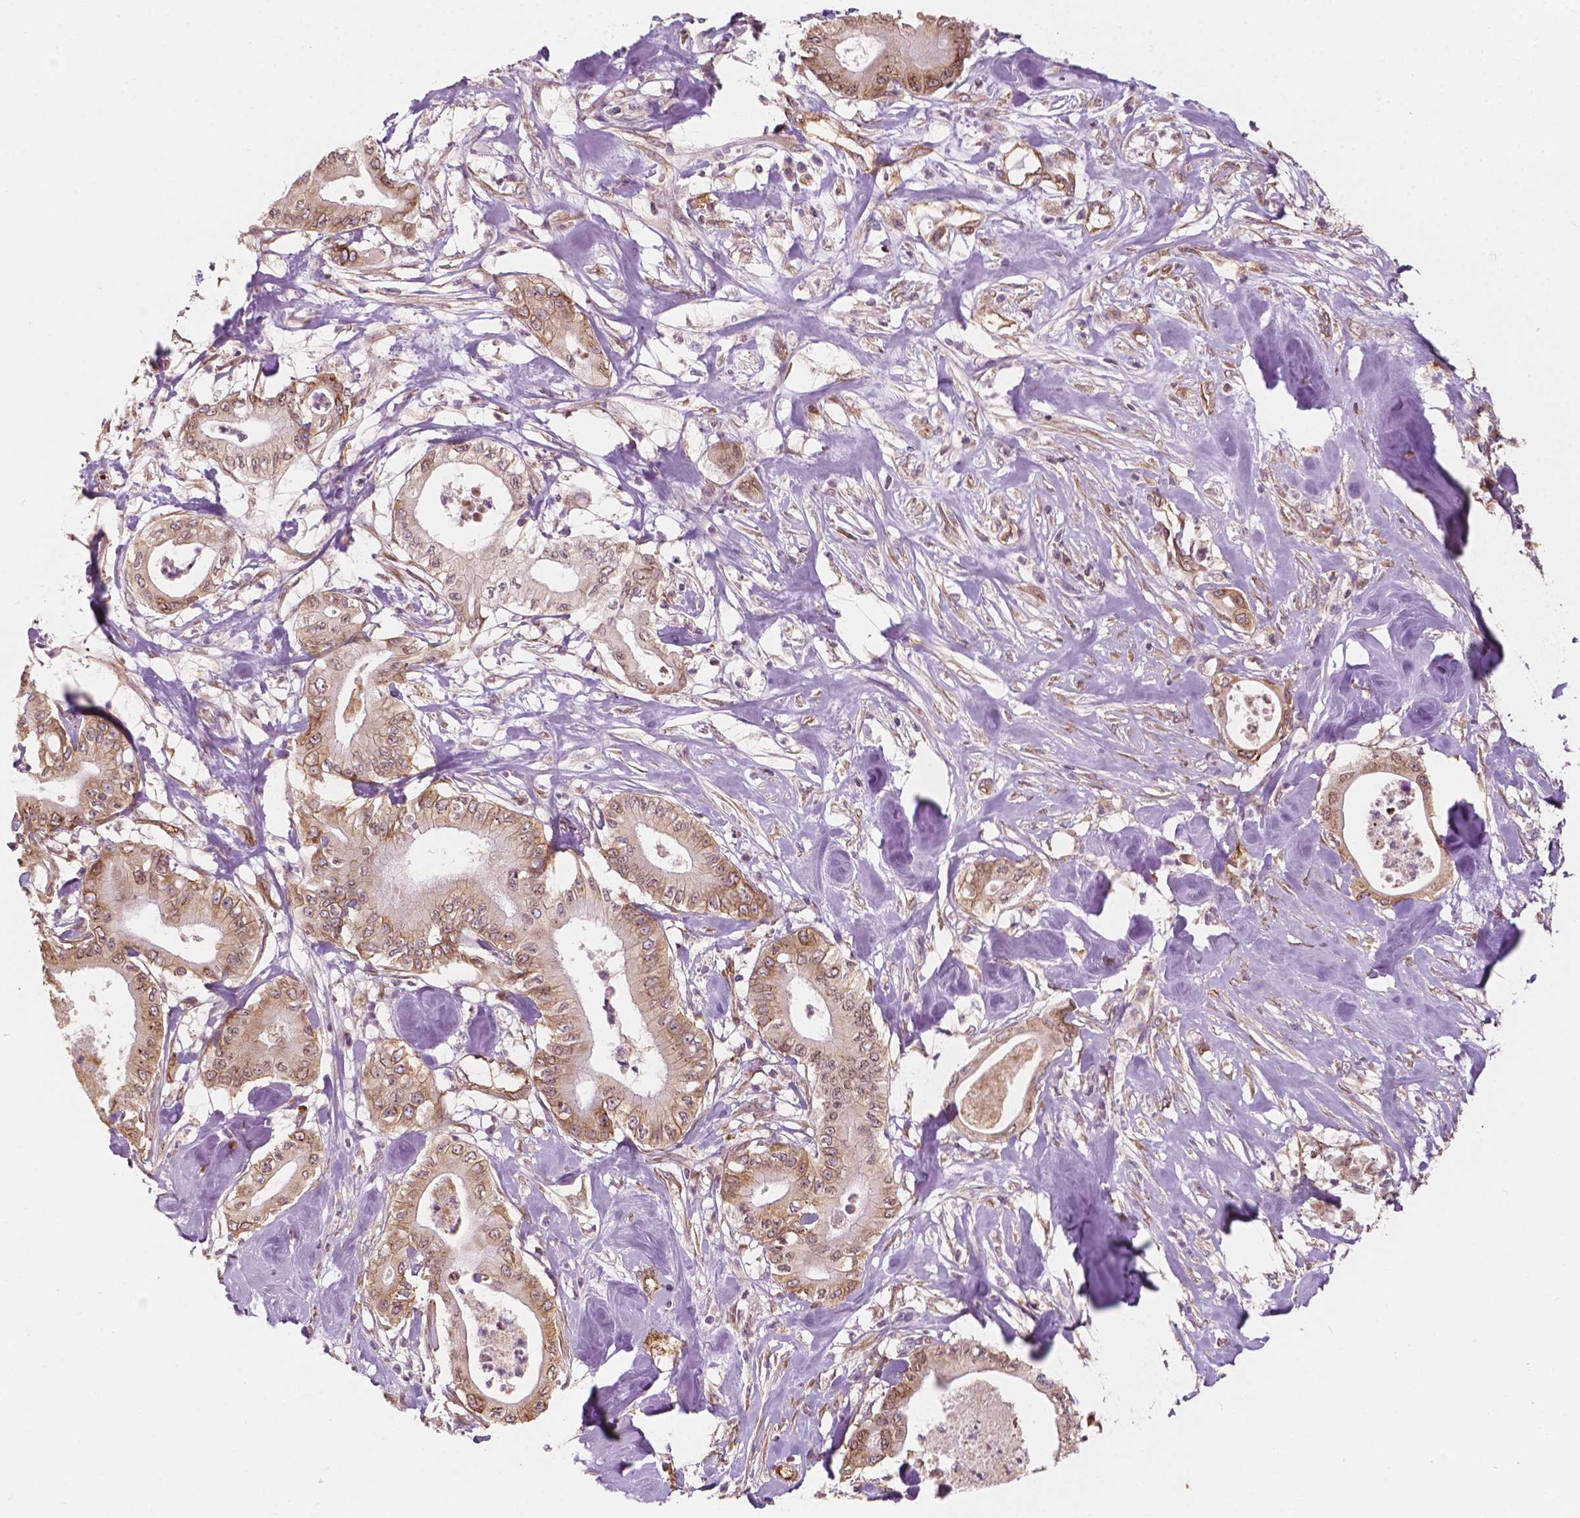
{"staining": {"intensity": "moderate", "quantity": ">75%", "location": "cytoplasmic/membranous"}, "tissue": "pancreatic cancer", "cell_type": "Tumor cells", "image_type": "cancer", "snomed": [{"axis": "morphology", "description": "Adenocarcinoma, NOS"}, {"axis": "topography", "description": "Pancreas"}], "caption": "Moderate cytoplasmic/membranous staining is appreciated in approximately >75% of tumor cells in pancreatic adenocarcinoma.", "gene": "G3BP1", "patient": {"sex": "male", "age": 71}}